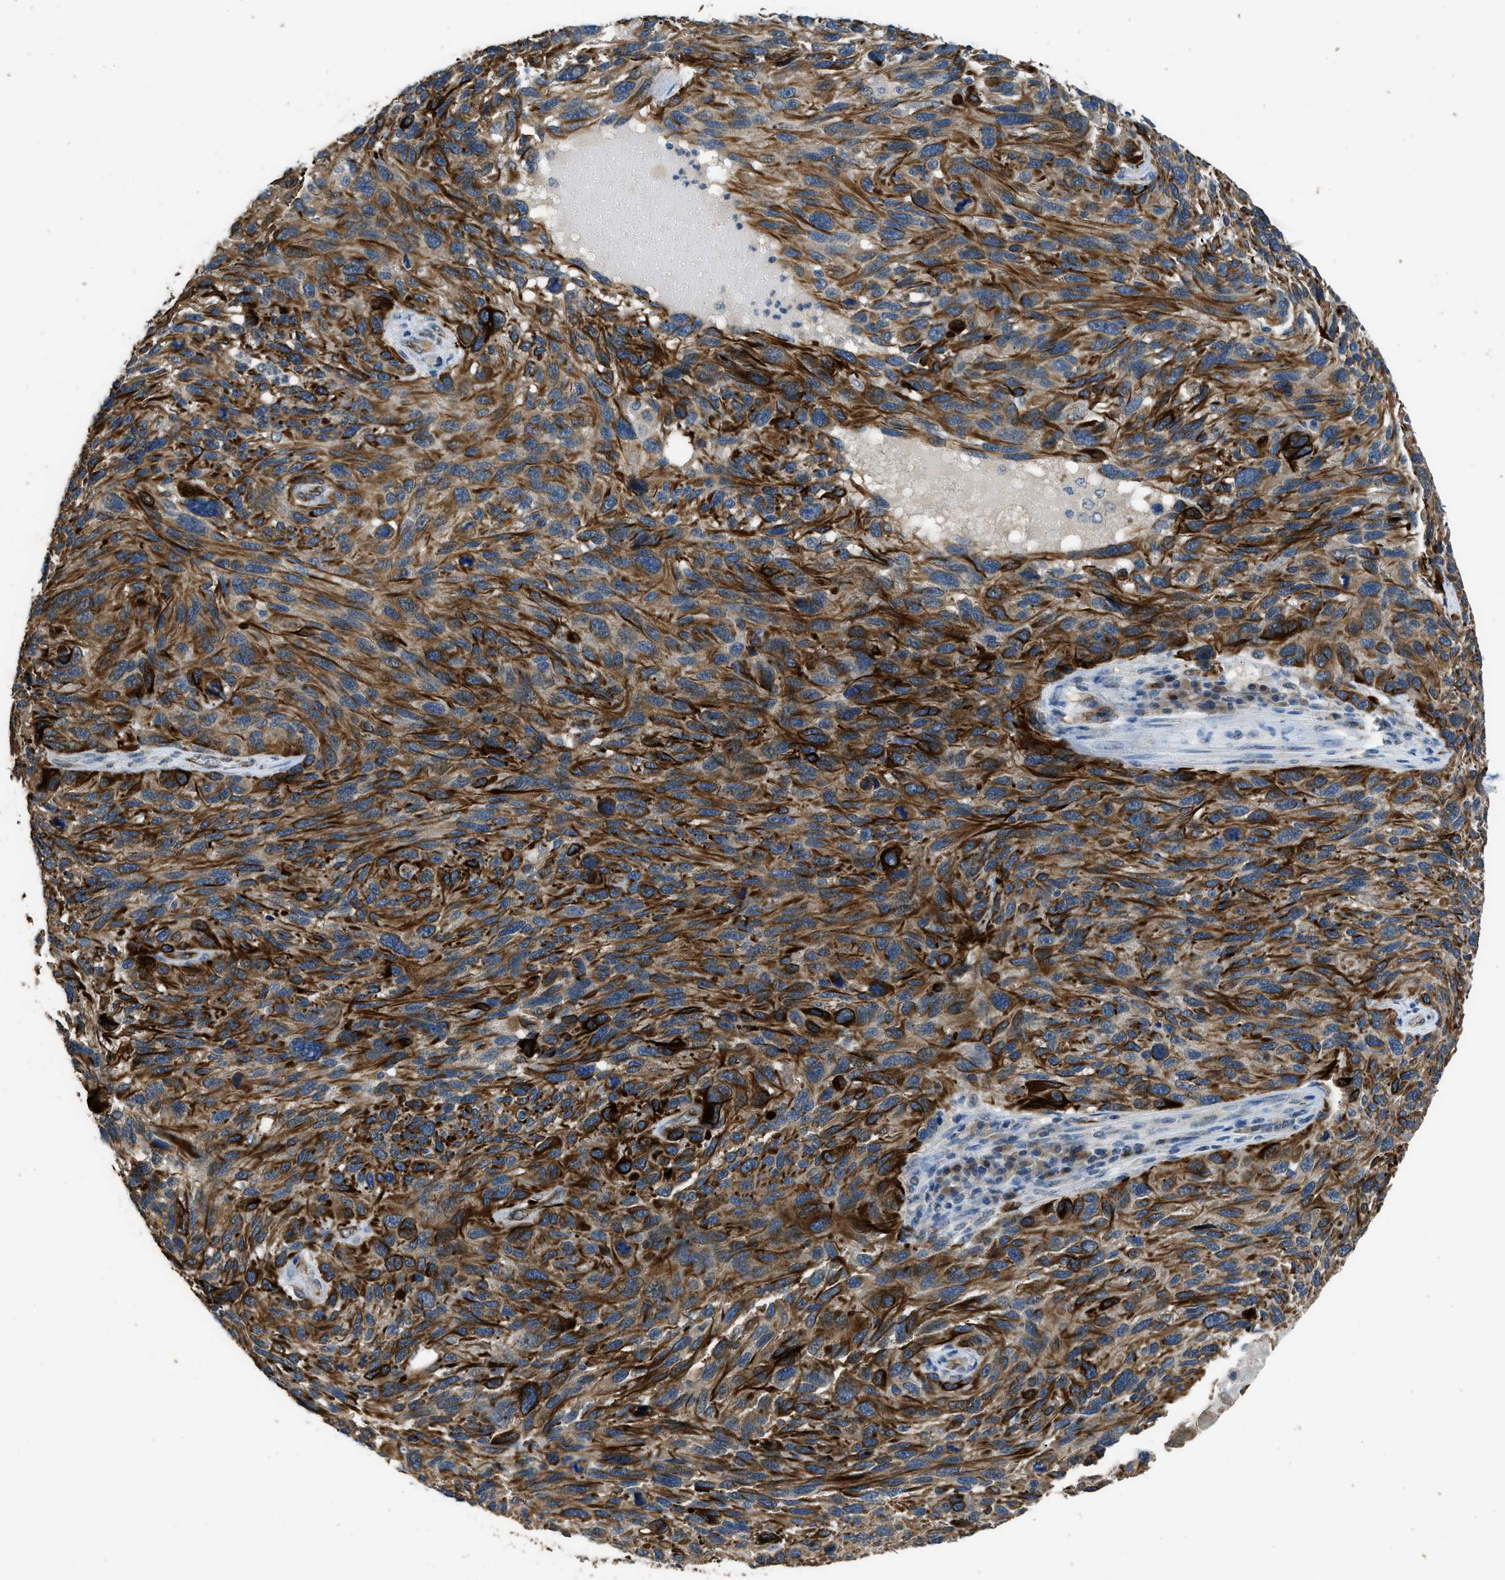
{"staining": {"intensity": "moderate", "quantity": ">75%", "location": "cytoplasmic/membranous"}, "tissue": "melanoma", "cell_type": "Tumor cells", "image_type": "cancer", "snomed": [{"axis": "morphology", "description": "Malignant melanoma, NOS"}, {"axis": "topography", "description": "Skin"}], "caption": "High-magnification brightfield microscopy of malignant melanoma stained with DAB (3,3'-diaminobenzidine) (brown) and counterstained with hematoxylin (blue). tumor cells exhibit moderate cytoplasmic/membranous staining is appreciated in about>75% of cells.", "gene": "SYNM", "patient": {"sex": "male", "age": 53}}